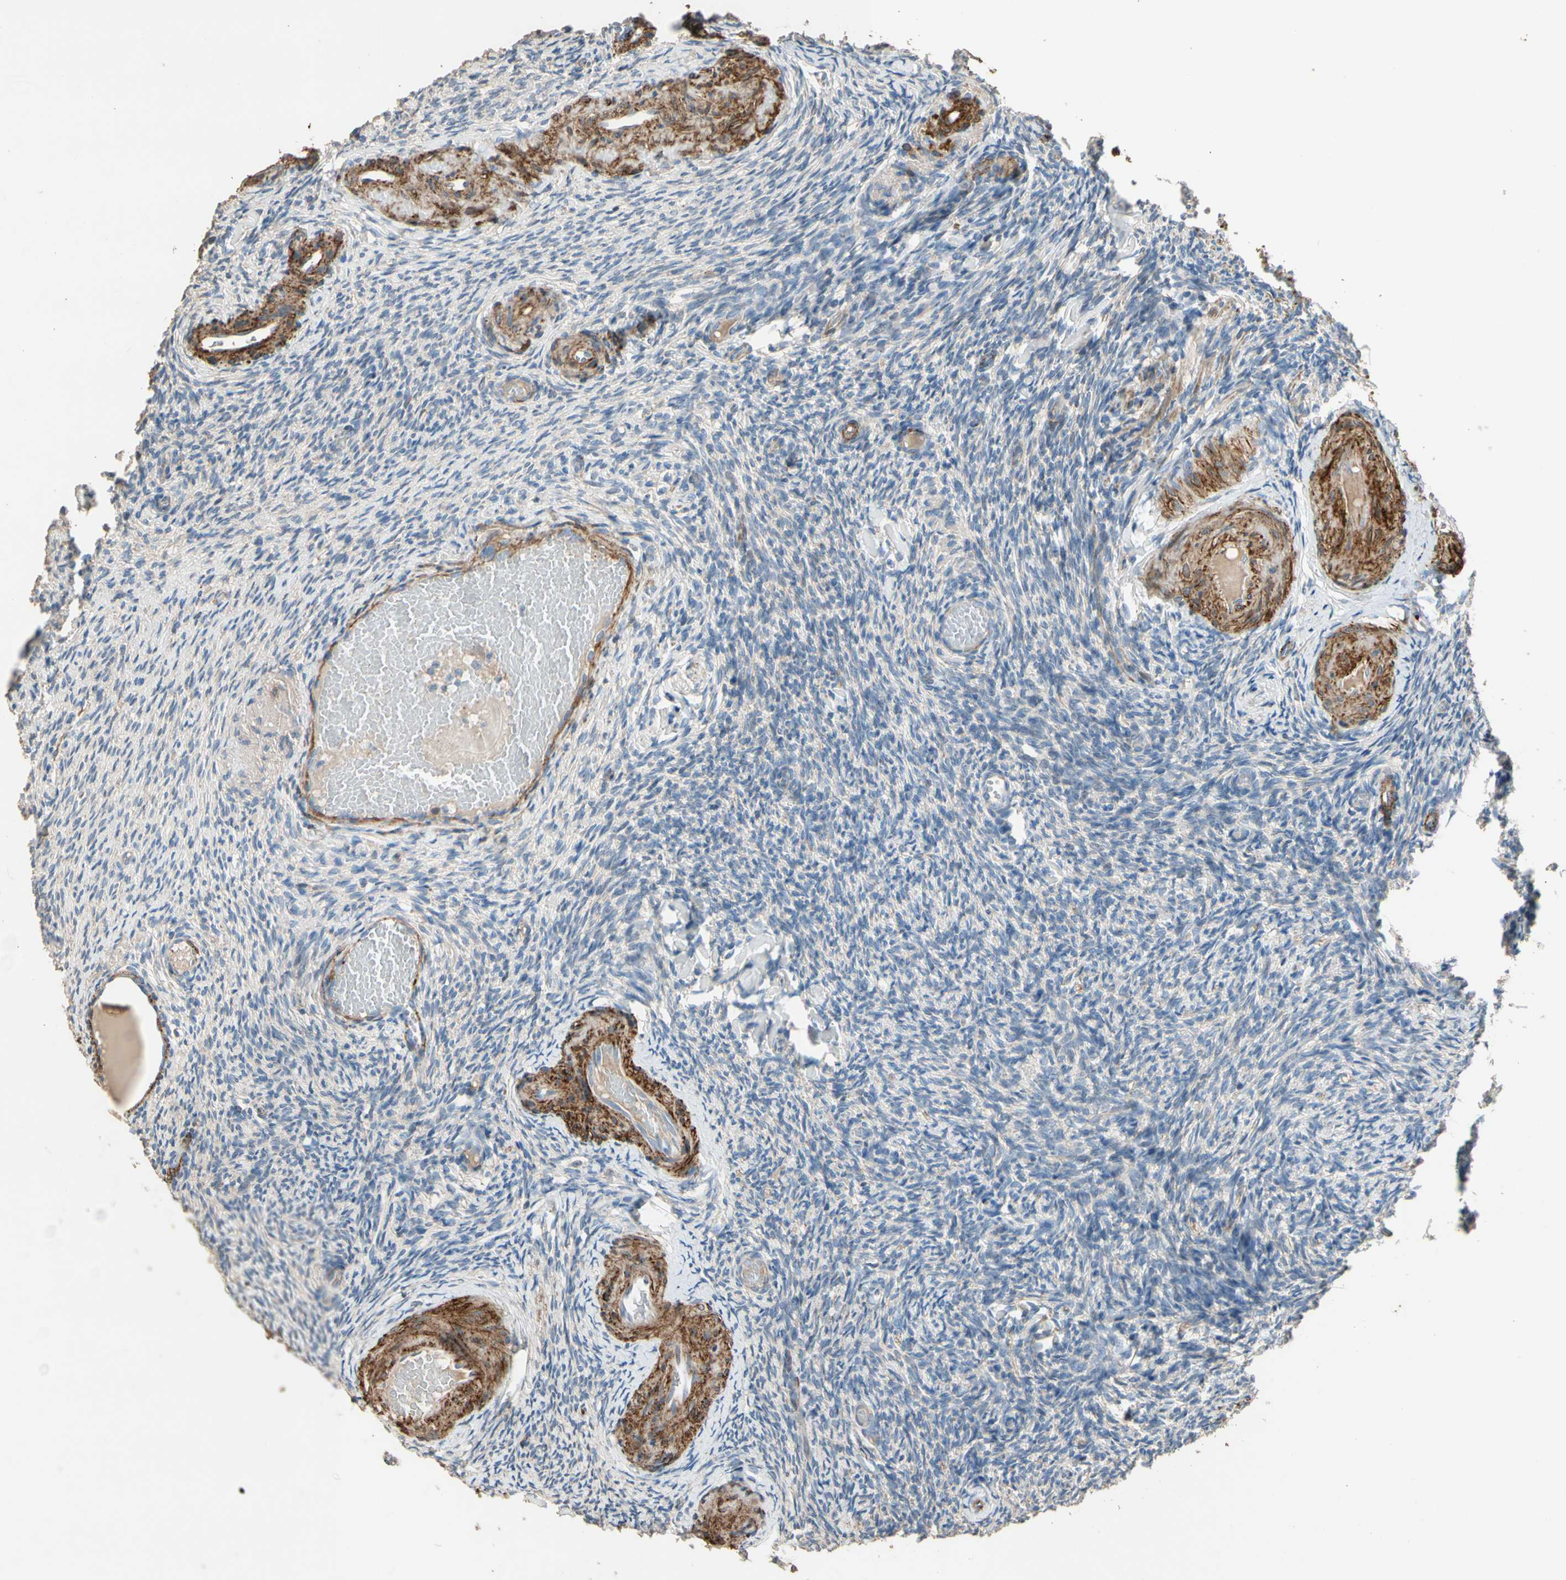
{"staining": {"intensity": "weak", "quantity": ">75%", "location": "cytoplasmic/membranous"}, "tissue": "ovary", "cell_type": "Follicle cells", "image_type": "normal", "snomed": [{"axis": "morphology", "description": "Normal tissue, NOS"}, {"axis": "topography", "description": "Ovary"}], "caption": "Ovary stained with IHC reveals weak cytoplasmic/membranous expression in approximately >75% of follicle cells. The staining is performed using DAB (3,3'-diaminobenzidine) brown chromogen to label protein expression. The nuclei are counter-stained blue using hematoxylin.", "gene": "SUSD2", "patient": {"sex": "female", "age": 60}}